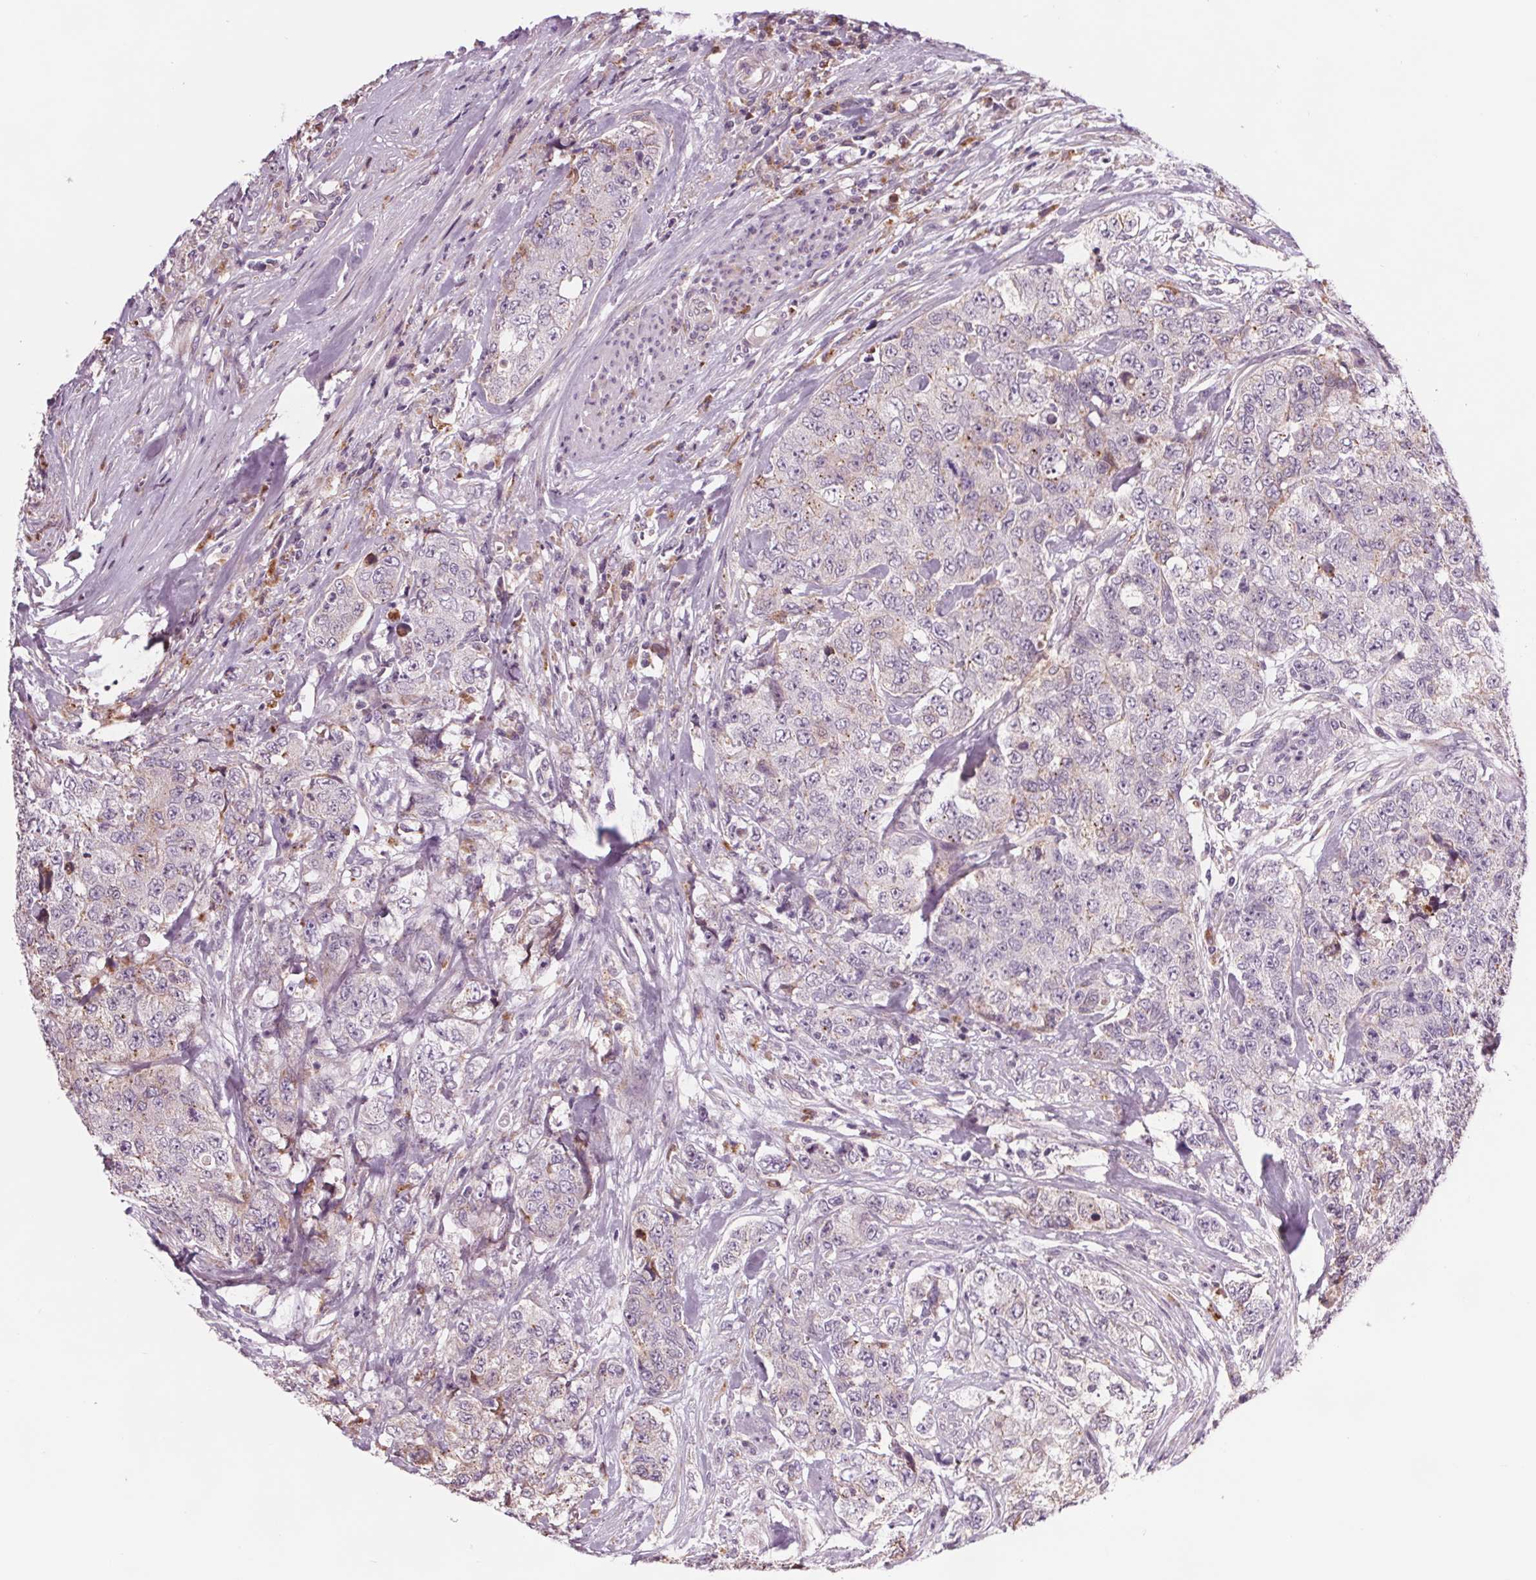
{"staining": {"intensity": "weak", "quantity": "<25%", "location": "cytoplasmic/membranous"}, "tissue": "urothelial cancer", "cell_type": "Tumor cells", "image_type": "cancer", "snomed": [{"axis": "morphology", "description": "Urothelial carcinoma, High grade"}, {"axis": "topography", "description": "Urinary bladder"}], "caption": "The histopathology image reveals no significant staining in tumor cells of urothelial cancer.", "gene": "SAMD5", "patient": {"sex": "female", "age": 78}}